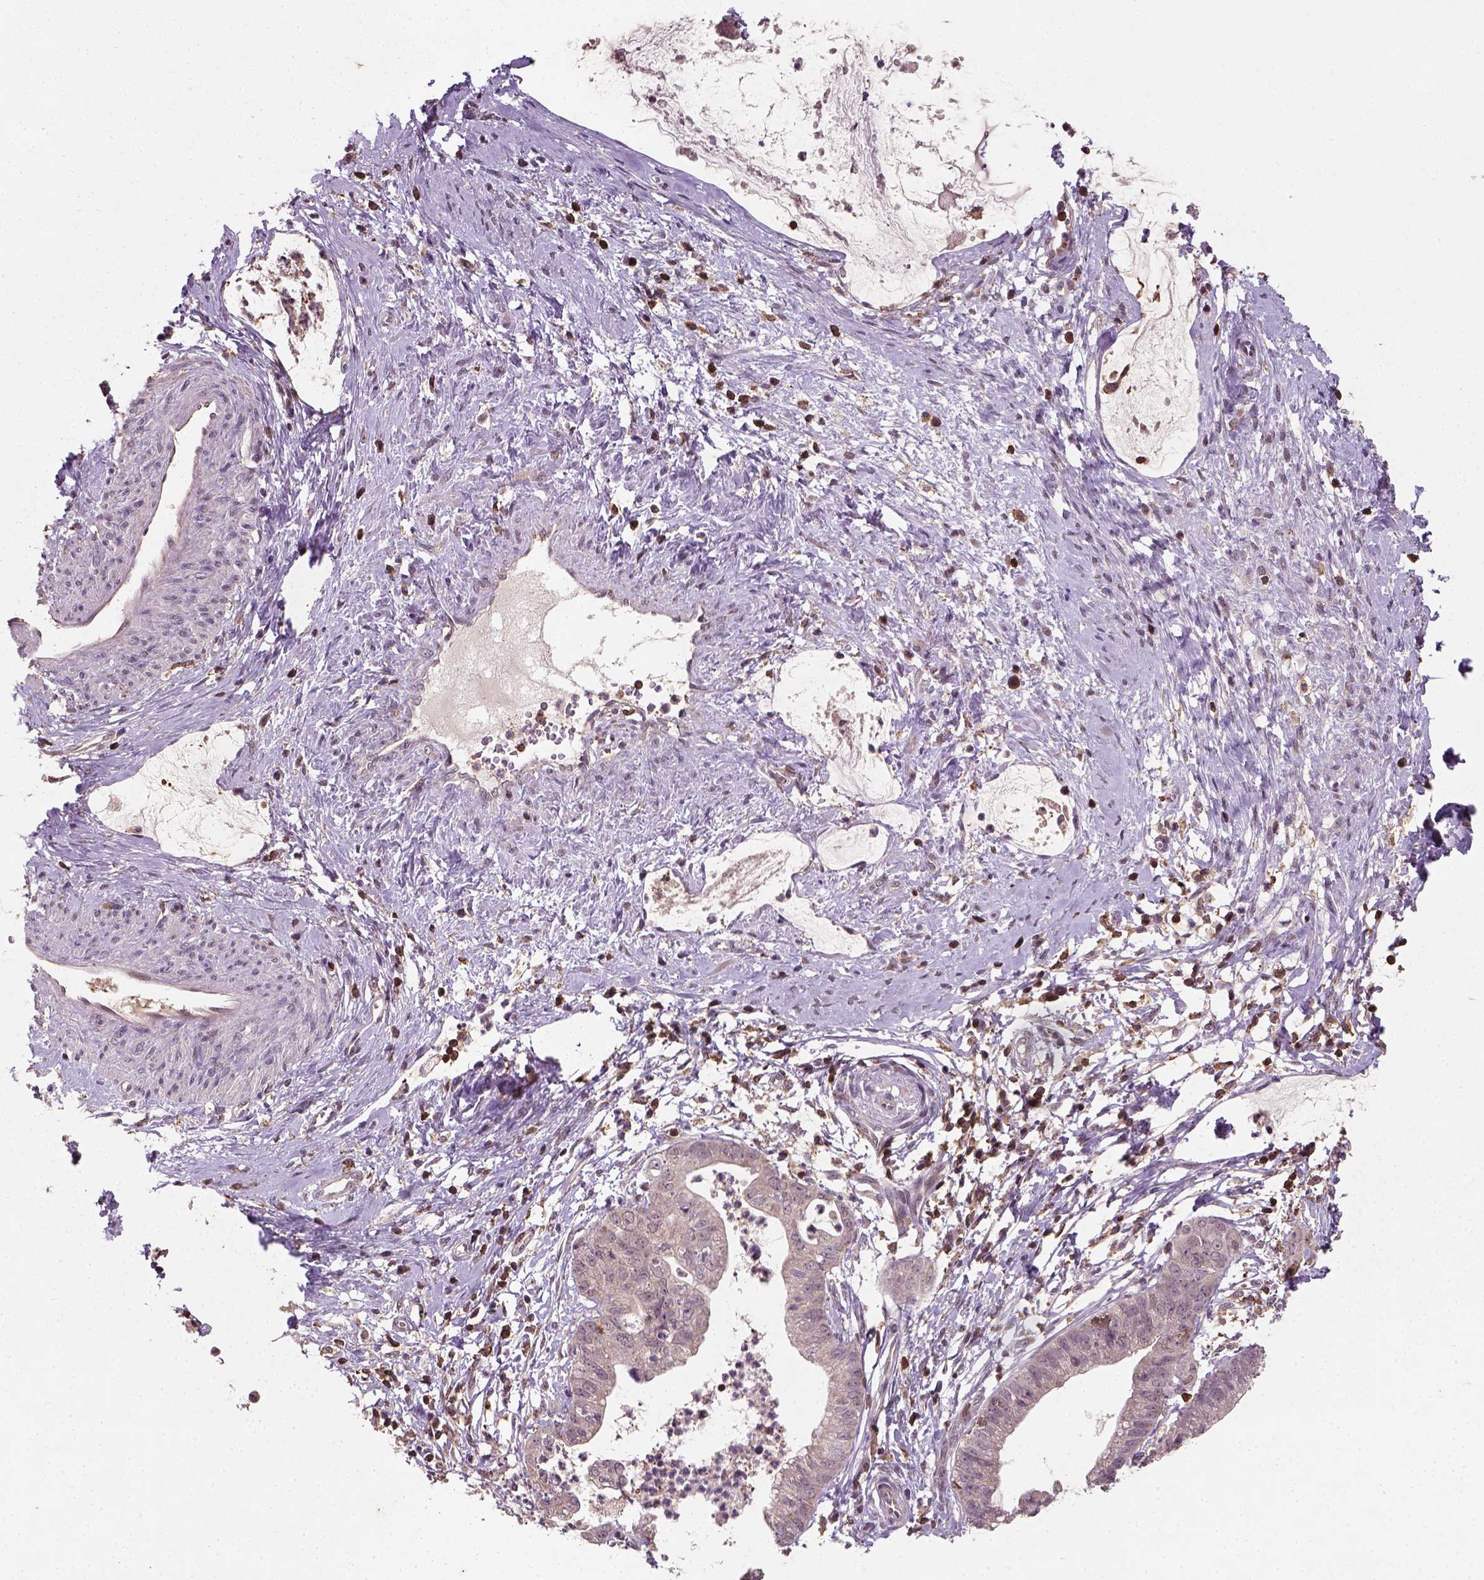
{"staining": {"intensity": "weak", "quantity": ">75%", "location": "cytoplasmic/membranous"}, "tissue": "cervical cancer", "cell_type": "Tumor cells", "image_type": "cancer", "snomed": [{"axis": "morphology", "description": "Normal tissue, NOS"}, {"axis": "morphology", "description": "Adenocarcinoma, NOS"}, {"axis": "topography", "description": "Cervix"}], "caption": "Human cervical cancer stained with a brown dye demonstrates weak cytoplasmic/membranous positive expression in approximately >75% of tumor cells.", "gene": "CAMKK1", "patient": {"sex": "female", "age": 38}}